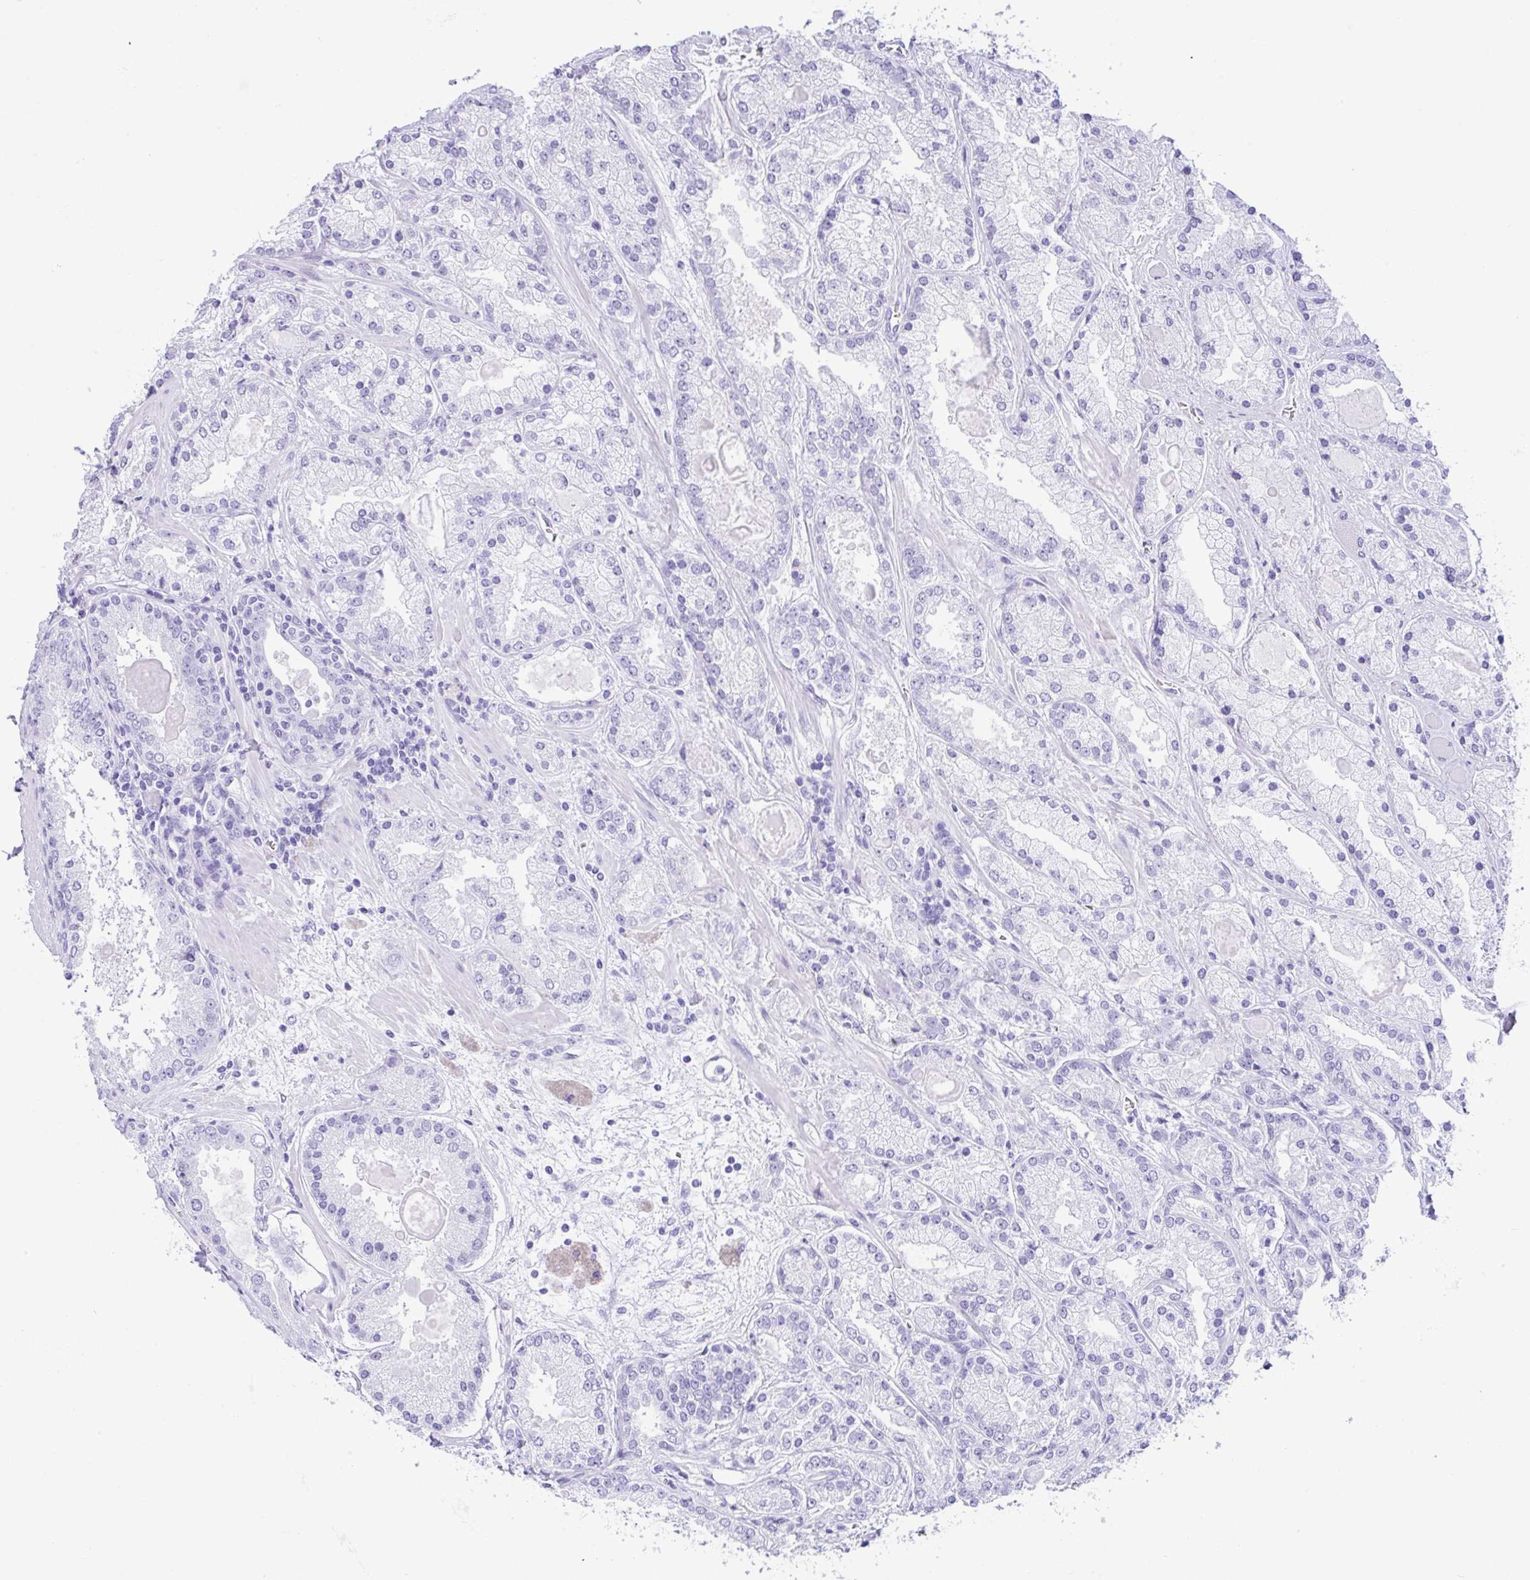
{"staining": {"intensity": "negative", "quantity": "none", "location": "none"}, "tissue": "prostate cancer", "cell_type": "Tumor cells", "image_type": "cancer", "snomed": [{"axis": "morphology", "description": "Adenocarcinoma, High grade"}, {"axis": "topography", "description": "Prostate"}], "caption": "DAB (3,3'-diaminobenzidine) immunohistochemical staining of human prostate cancer (high-grade adenocarcinoma) exhibits no significant expression in tumor cells.", "gene": "CPA1", "patient": {"sex": "male", "age": 67}}